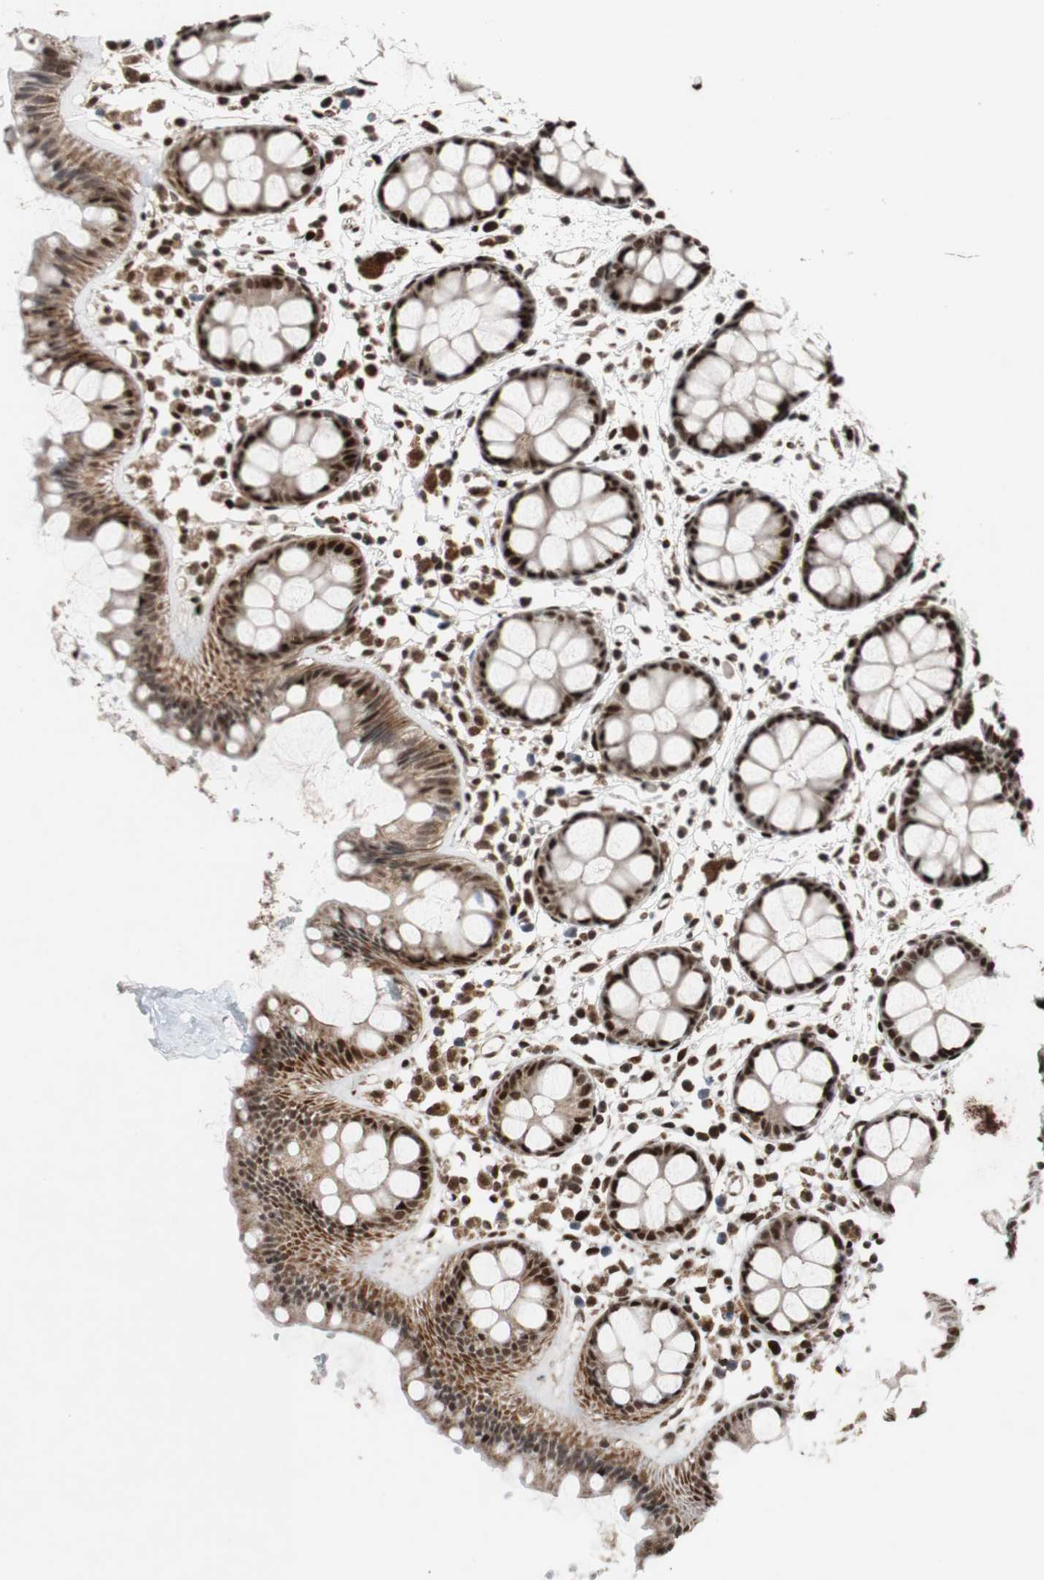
{"staining": {"intensity": "strong", "quantity": ">75%", "location": "nuclear"}, "tissue": "rectum", "cell_type": "Glandular cells", "image_type": "normal", "snomed": [{"axis": "morphology", "description": "Normal tissue, NOS"}, {"axis": "topography", "description": "Rectum"}], "caption": "Benign rectum was stained to show a protein in brown. There is high levels of strong nuclear staining in approximately >75% of glandular cells. Using DAB (3,3'-diaminobenzidine) (brown) and hematoxylin (blue) stains, captured at high magnification using brightfield microscopy.", "gene": "NBL1", "patient": {"sex": "female", "age": 66}}